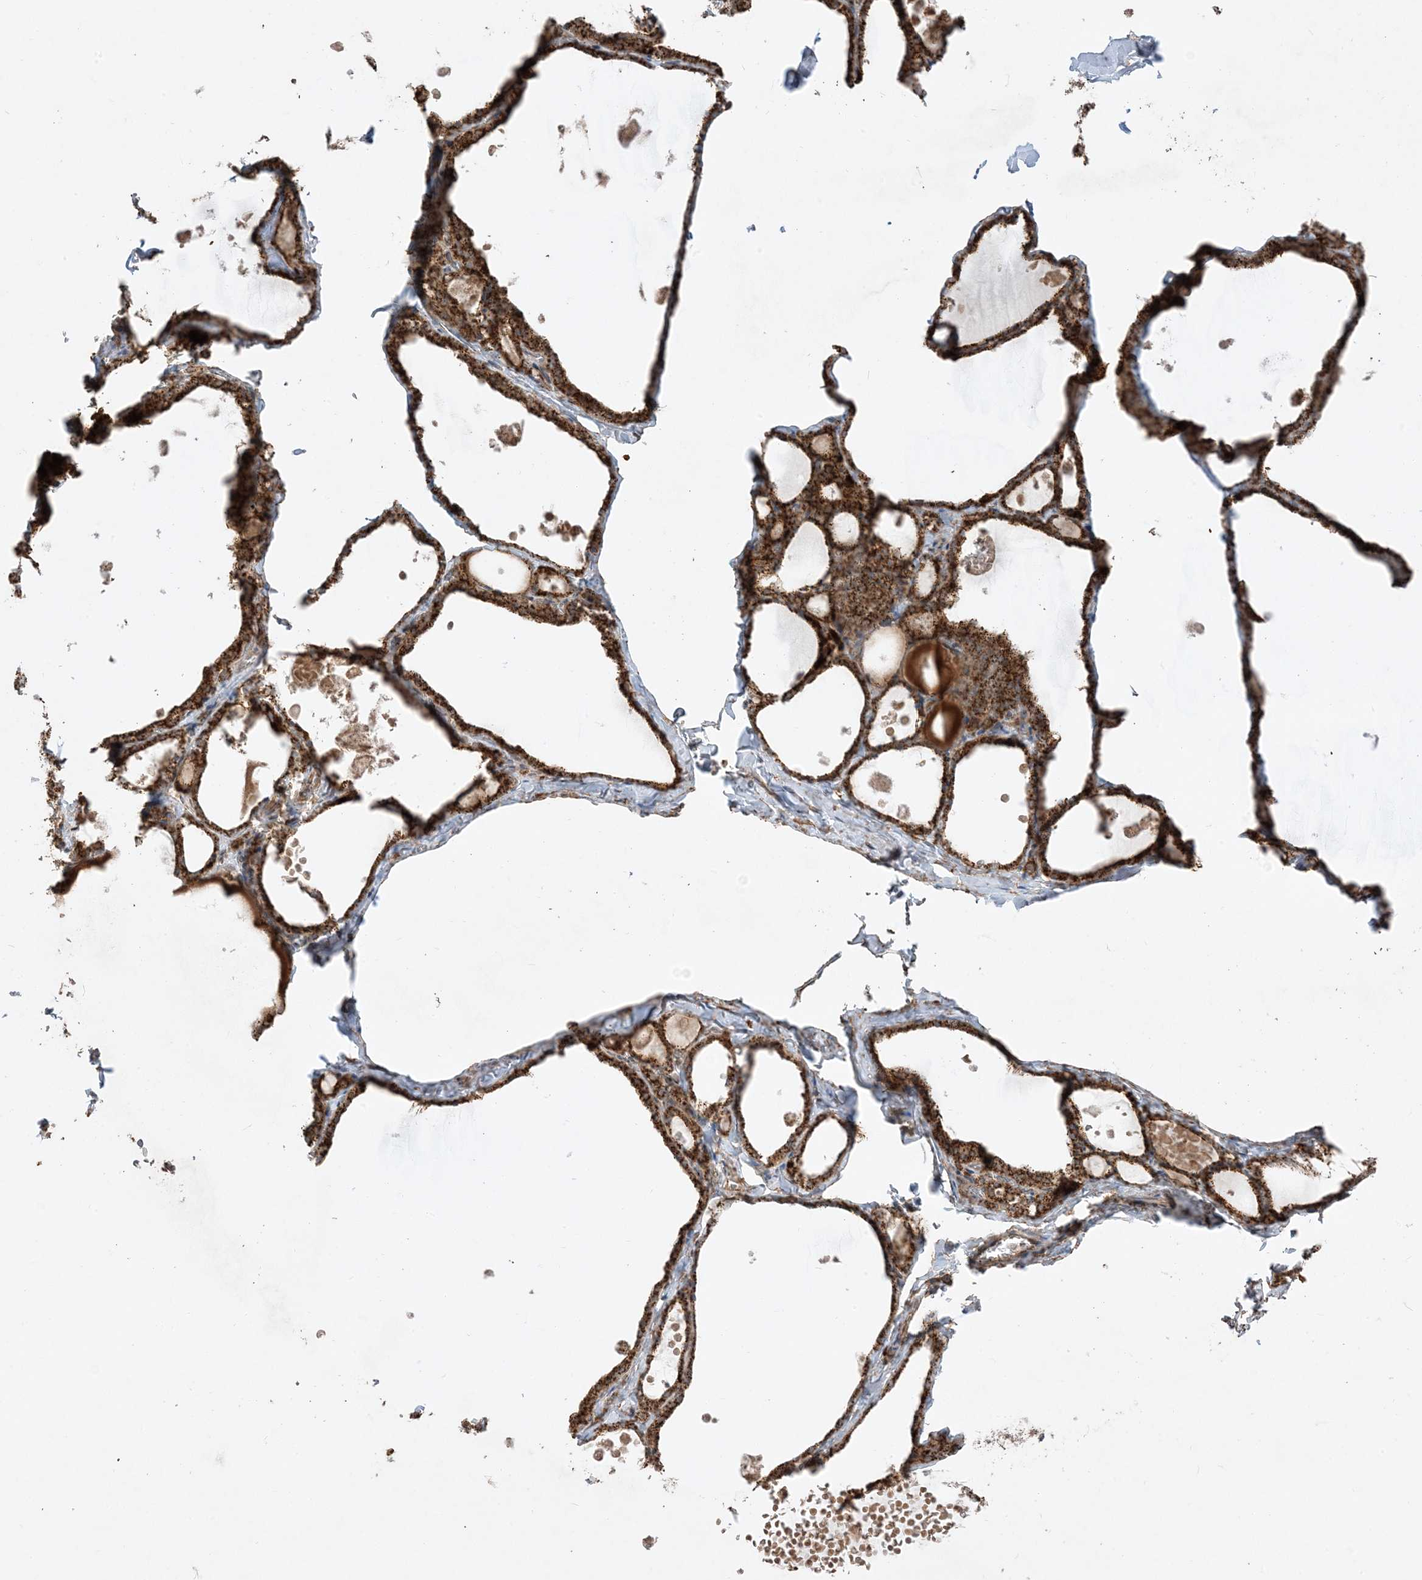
{"staining": {"intensity": "strong", "quantity": ">75%", "location": "cytoplasmic/membranous"}, "tissue": "thyroid gland", "cell_type": "Glandular cells", "image_type": "normal", "snomed": [{"axis": "morphology", "description": "Normal tissue, NOS"}, {"axis": "topography", "description": "Thyroid gland"}], "caption": "Glandular cells show high levels of strong cytoplasmic/membranous positivity in approximately >75% of cells in normal thyroid gland. (Brightfield microscopy of DAB IHC at high magnification).", "gene": "AARS2", "patient": {"sex": "male", "age": 56}}